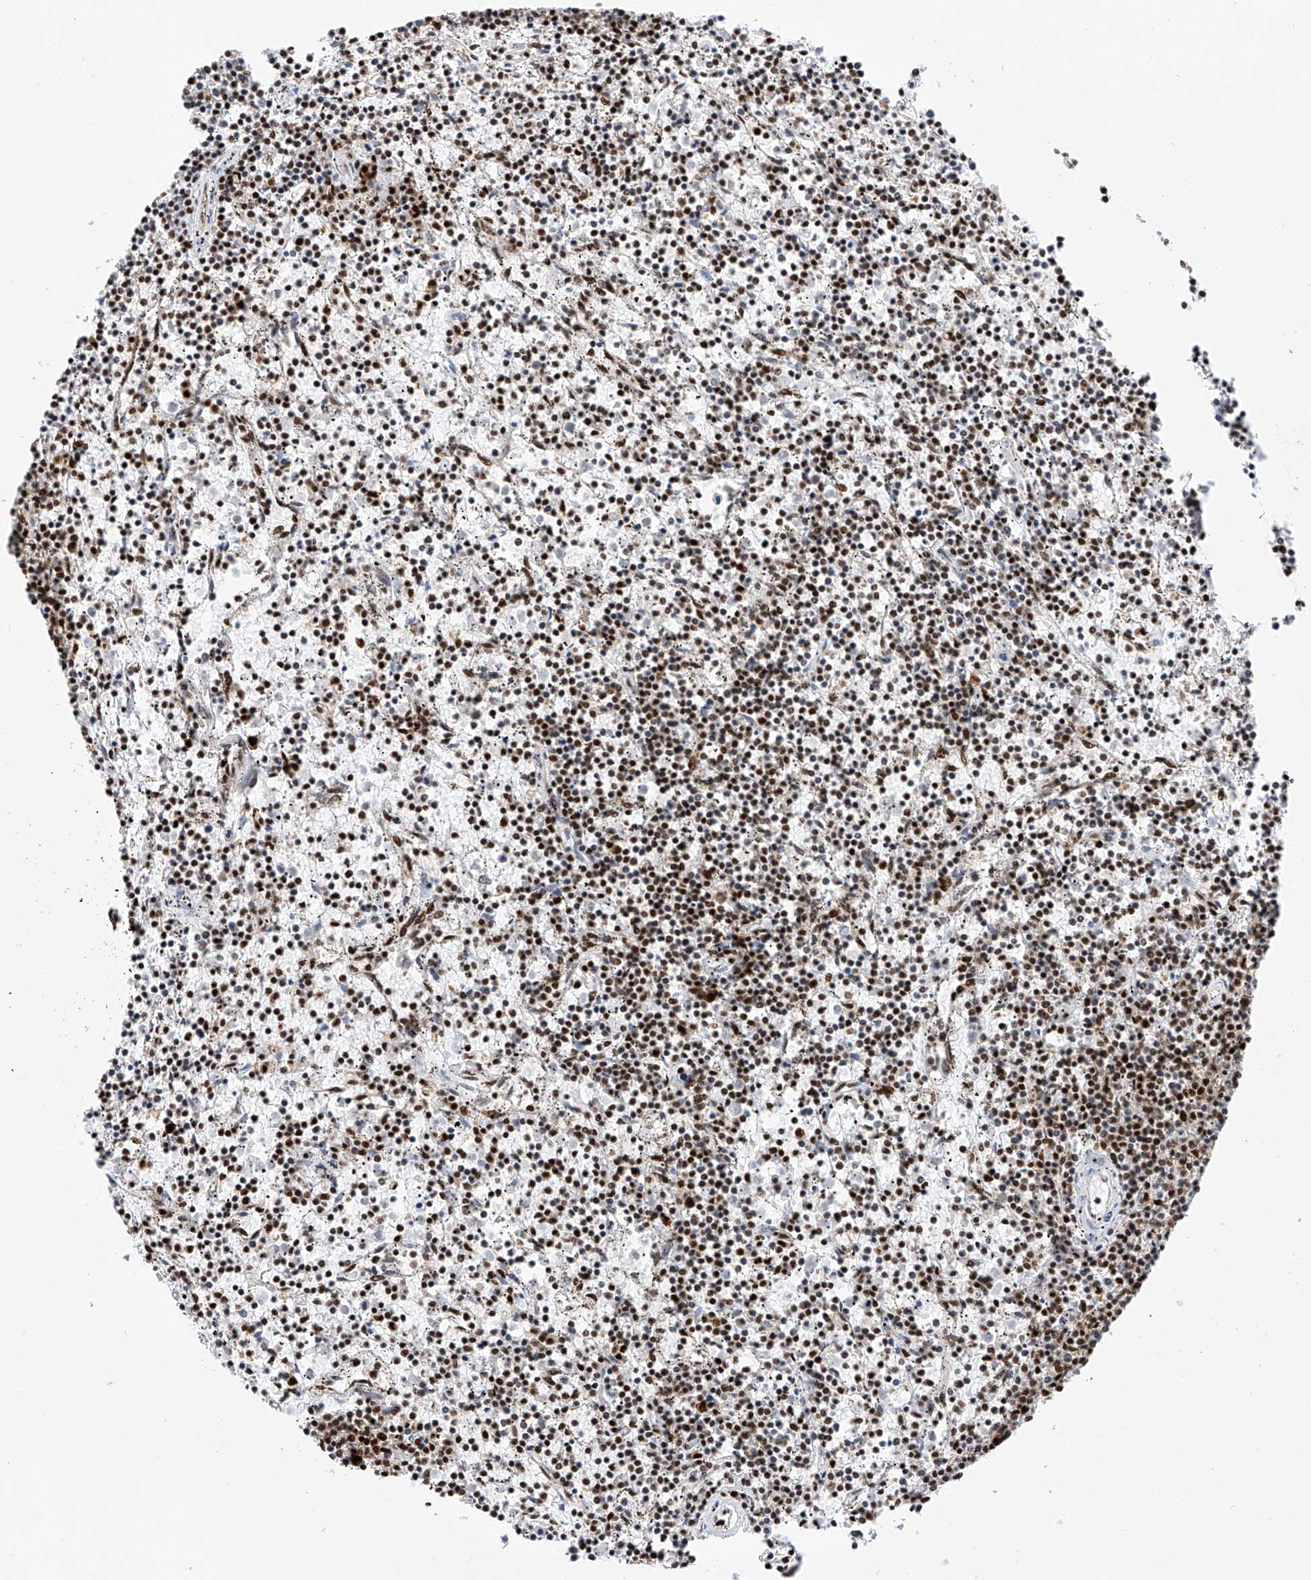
{"staining": {"intensity": "strong", "quantity": ">75%", "location": "nuclear"}, "tissue": "lymphoma", "cell_type": "Tumor cells", "image_type": "cancer", "snomed": [{"axis": "morphology", "description": "Malignant lymphoma, non-Hodgkin's type, Low grade"}, {"axis": "topography", "description": "Spleen"}], "caption": "Low-grade malignant lymphoma, non-Hodgkin's type stained for a protein (brown) shows strong nuclear positive staining in approximately >75% of tumor cells.", "gene": "SRSF6", "patient": {"sex": "female", "age": 50}}